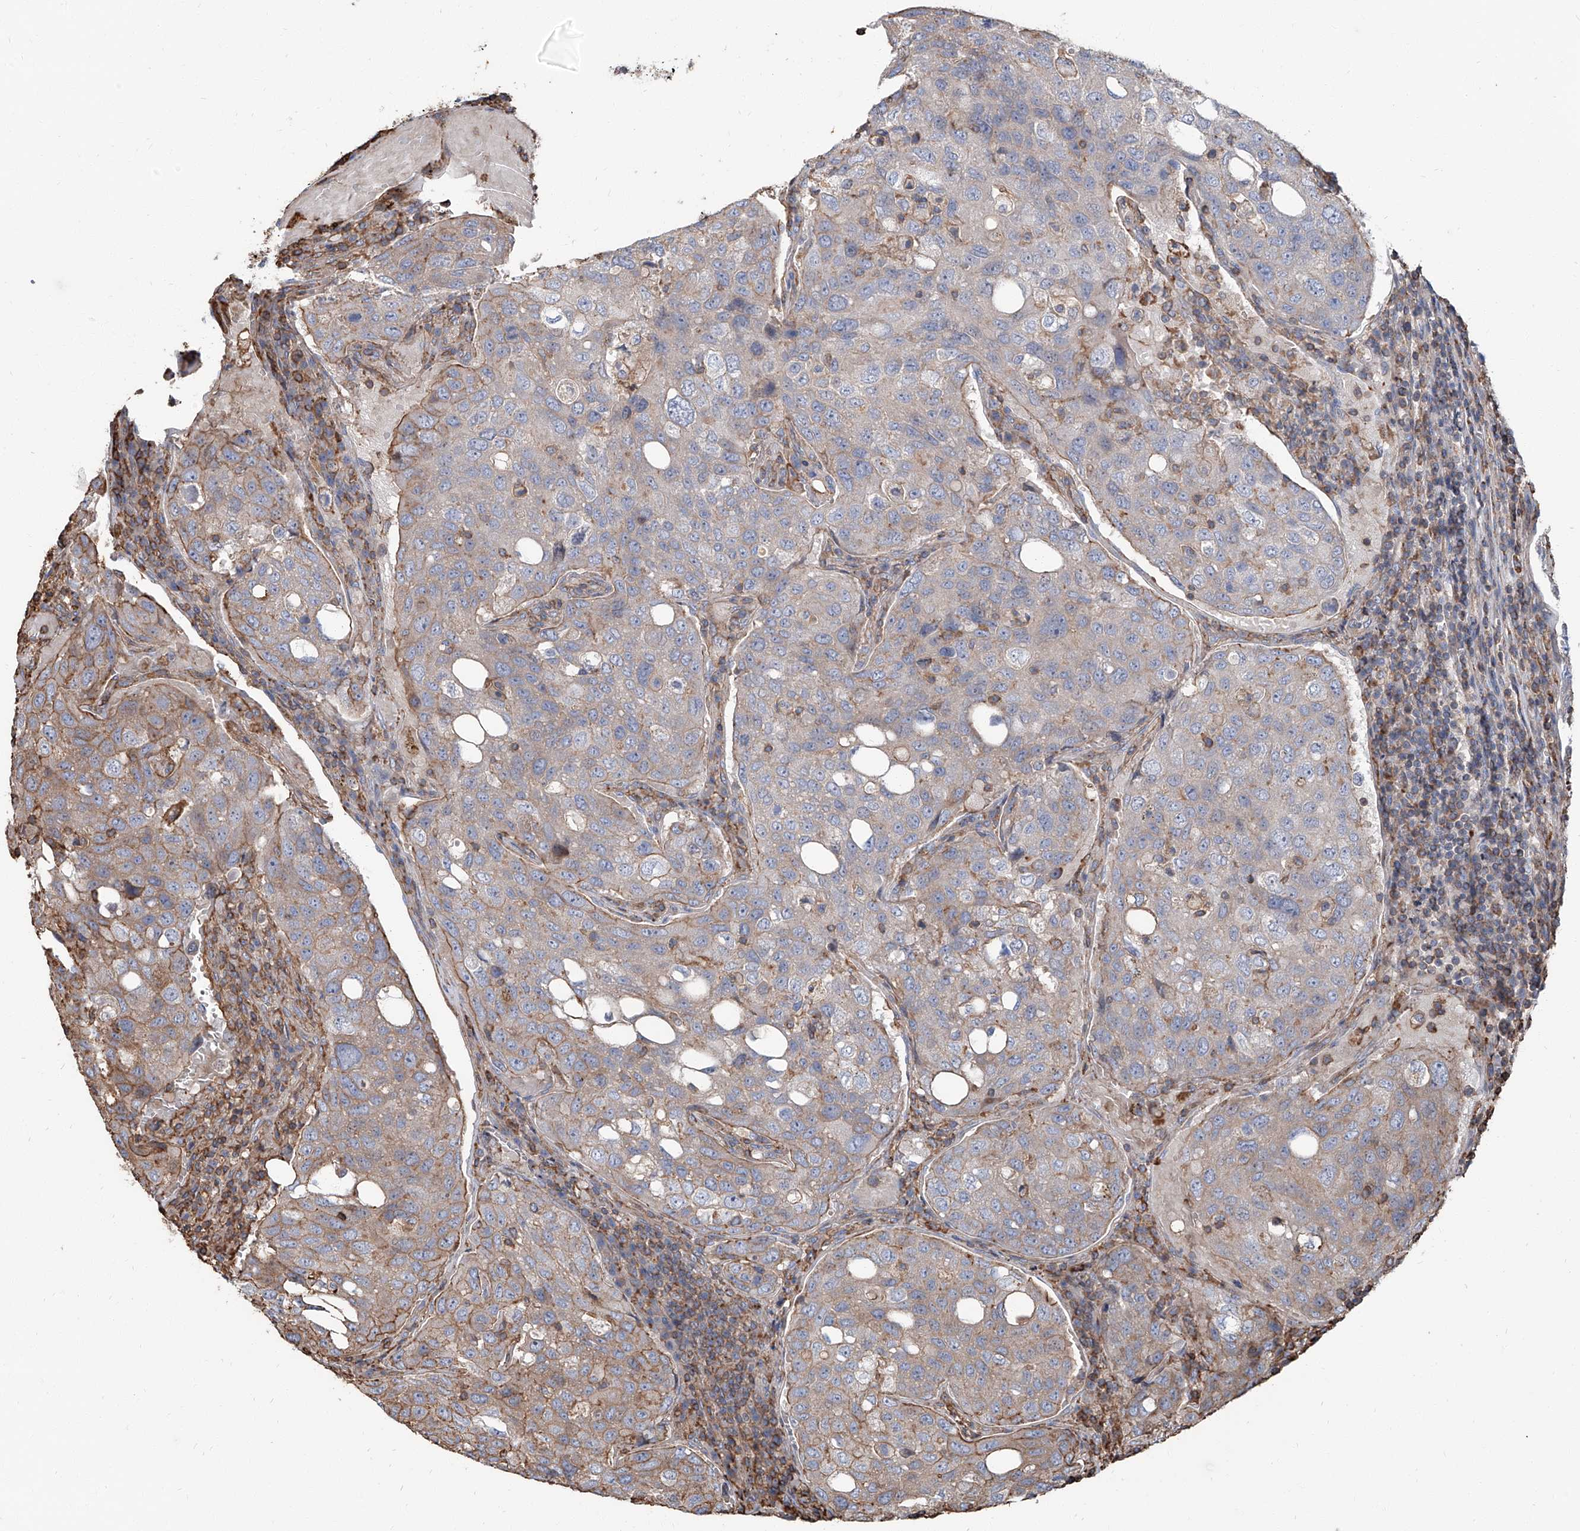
{"staining": {"intensity": "weak", "quantity": "<25%", "location": "cytoplasmic/membranous"}, "tissue": "urothelial cancer", "cell_type": "Tumor cells", "image_type": "cancer", "snomed": [{"axis": "morphology", "description": "Urothelial carcinoma, High grade"}, {"axis": "topography", "description": "Lymph node"}, {"axis": "topography", "description": "Urinary bladder"}], "caption": "Immunohistochemistry photomicrograph of human urothelial cancer stained for a protein (brown), which demonstrates no staining in tumor cells. The staining was performed using DAB to visualize the protein expression in brown, while the nuclei were stained in blue with hematoxylin (Magnification: 20x).", "gene": "PIEZO2", "patient": {"sex": "male", "age": 51}}